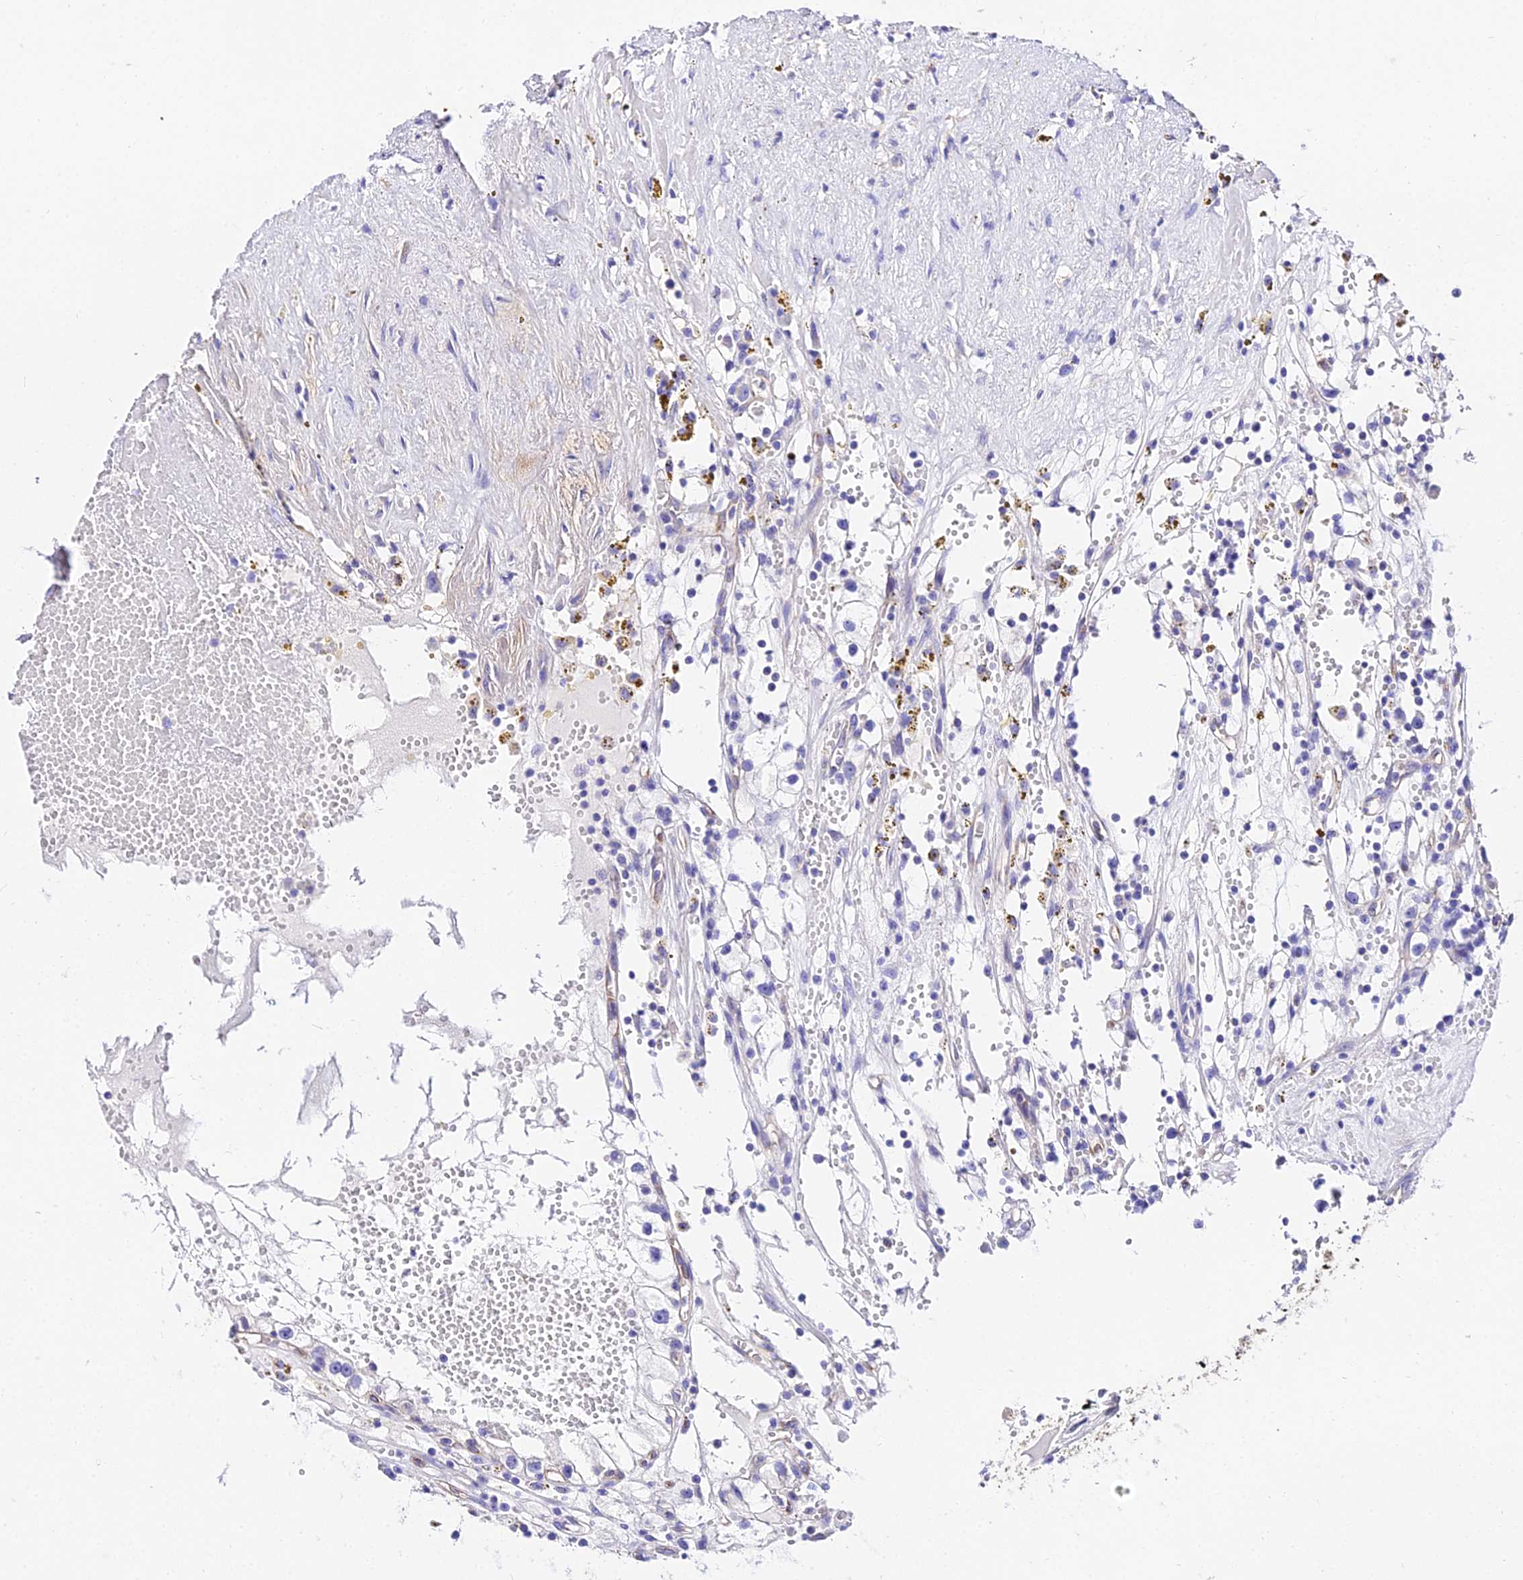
{"staining": {"intensity": "negative", "quantity": "none", "location": "none"}, "tissue": "renal cancer", "cell_type": "Tumor cells", "image_type": "cancer", "snomed": [{"axis": "morphology", "description": "Adenocarcinoma, NOS"}, {"axis": "topography", "description": "Kidney"}], "caption": "Protein analysis of adenocarcinoma (renal) shows no significant positivity in tumor cells.", "gene": "DAW1", "patient": {"sex": "male", "age": 56}}